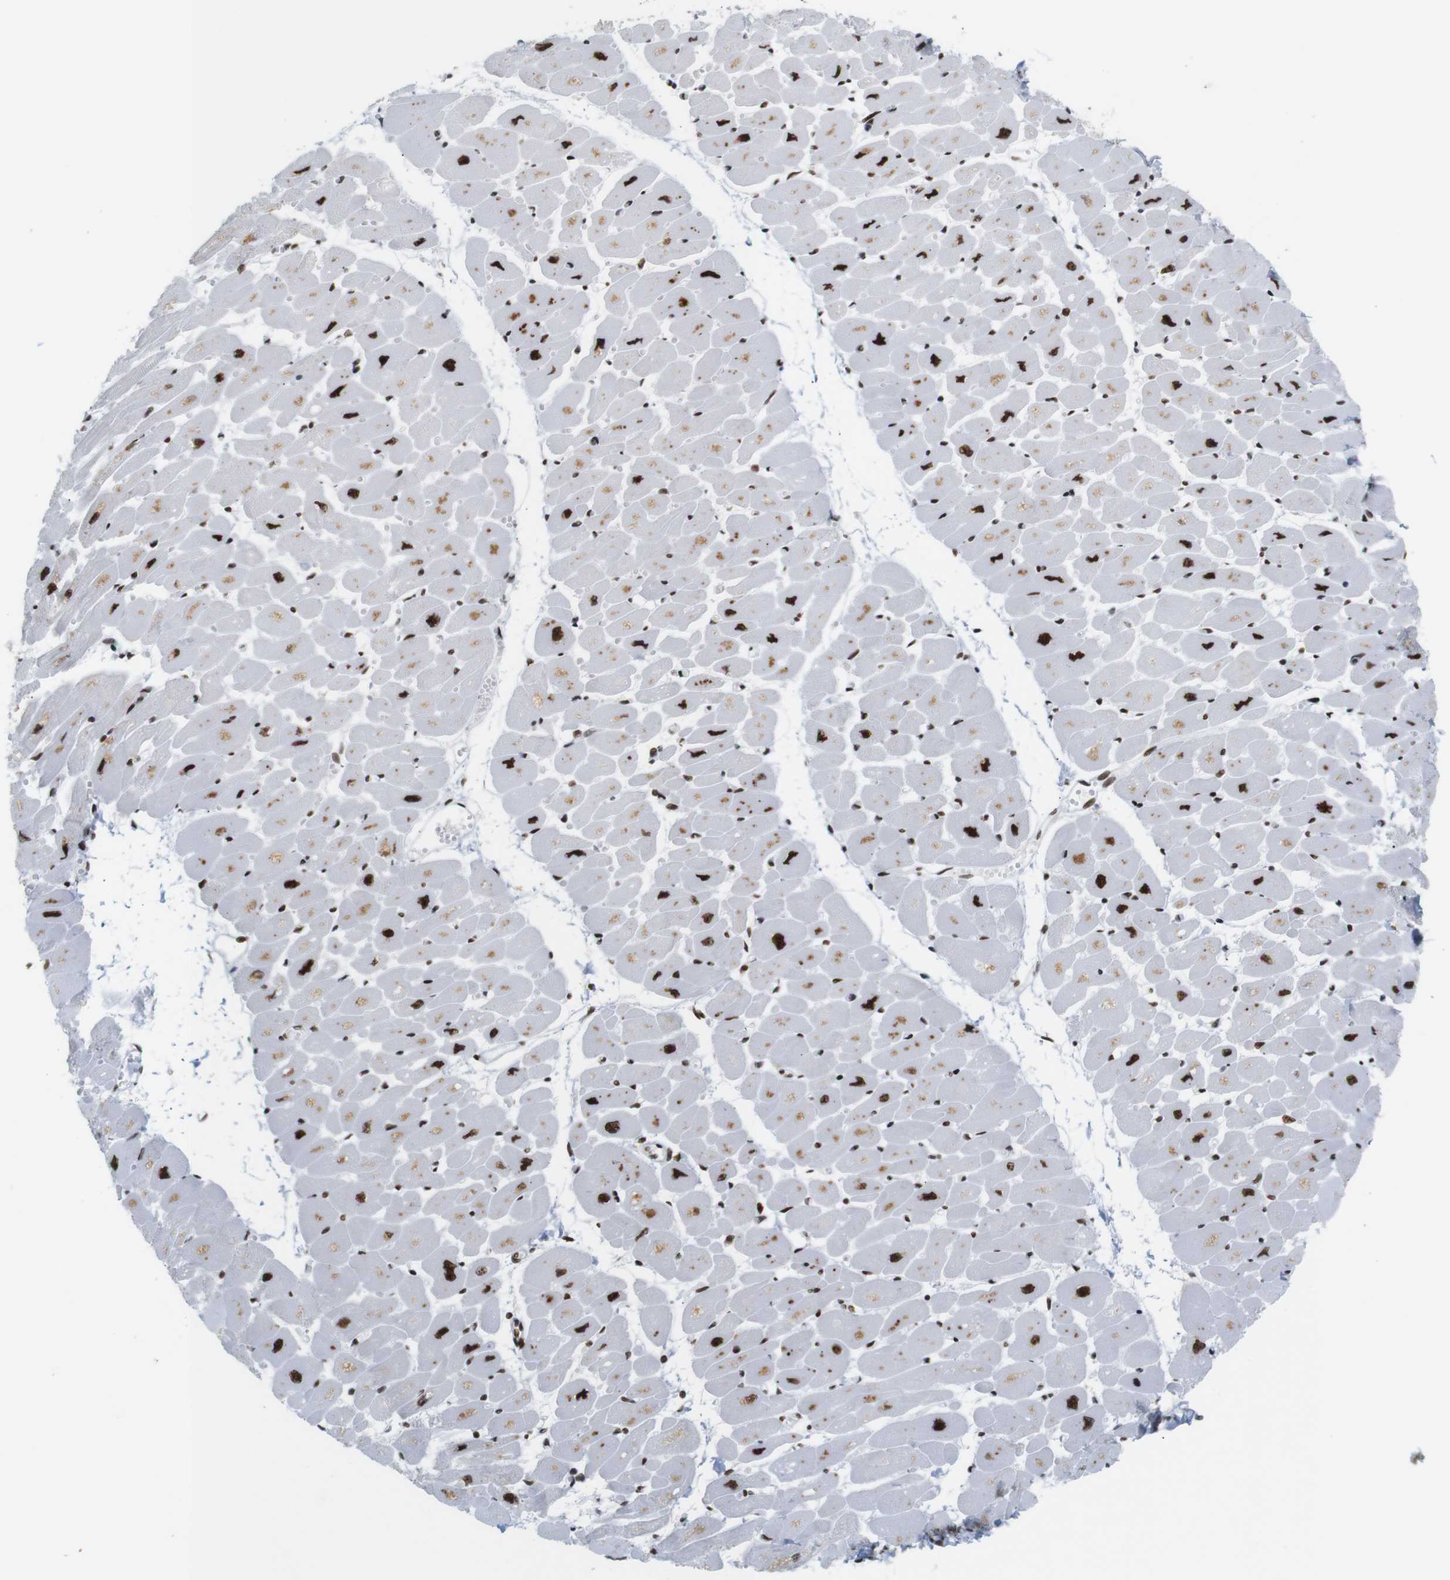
{"staining": {"intensity": "strong", "quantity": ">75%", "location": "nuclear"}, "tissue": "heart muscle", "cell_type": "Cardiomyocytes", "image_type": "normal", "snomed": [{"axis": "morphology", "description": "Normal tissue, NOS"}, {"axis": "topography", "description": "Heart"}], "caption": "Approximately >75% of cardiomyocytes in benign human heart muscle demonstrate strong nuclear protein staining as visualized by brown immunohistochemical staining.", "gene": "TRA2B", "patient": {"sex": "female", "age": 54}}